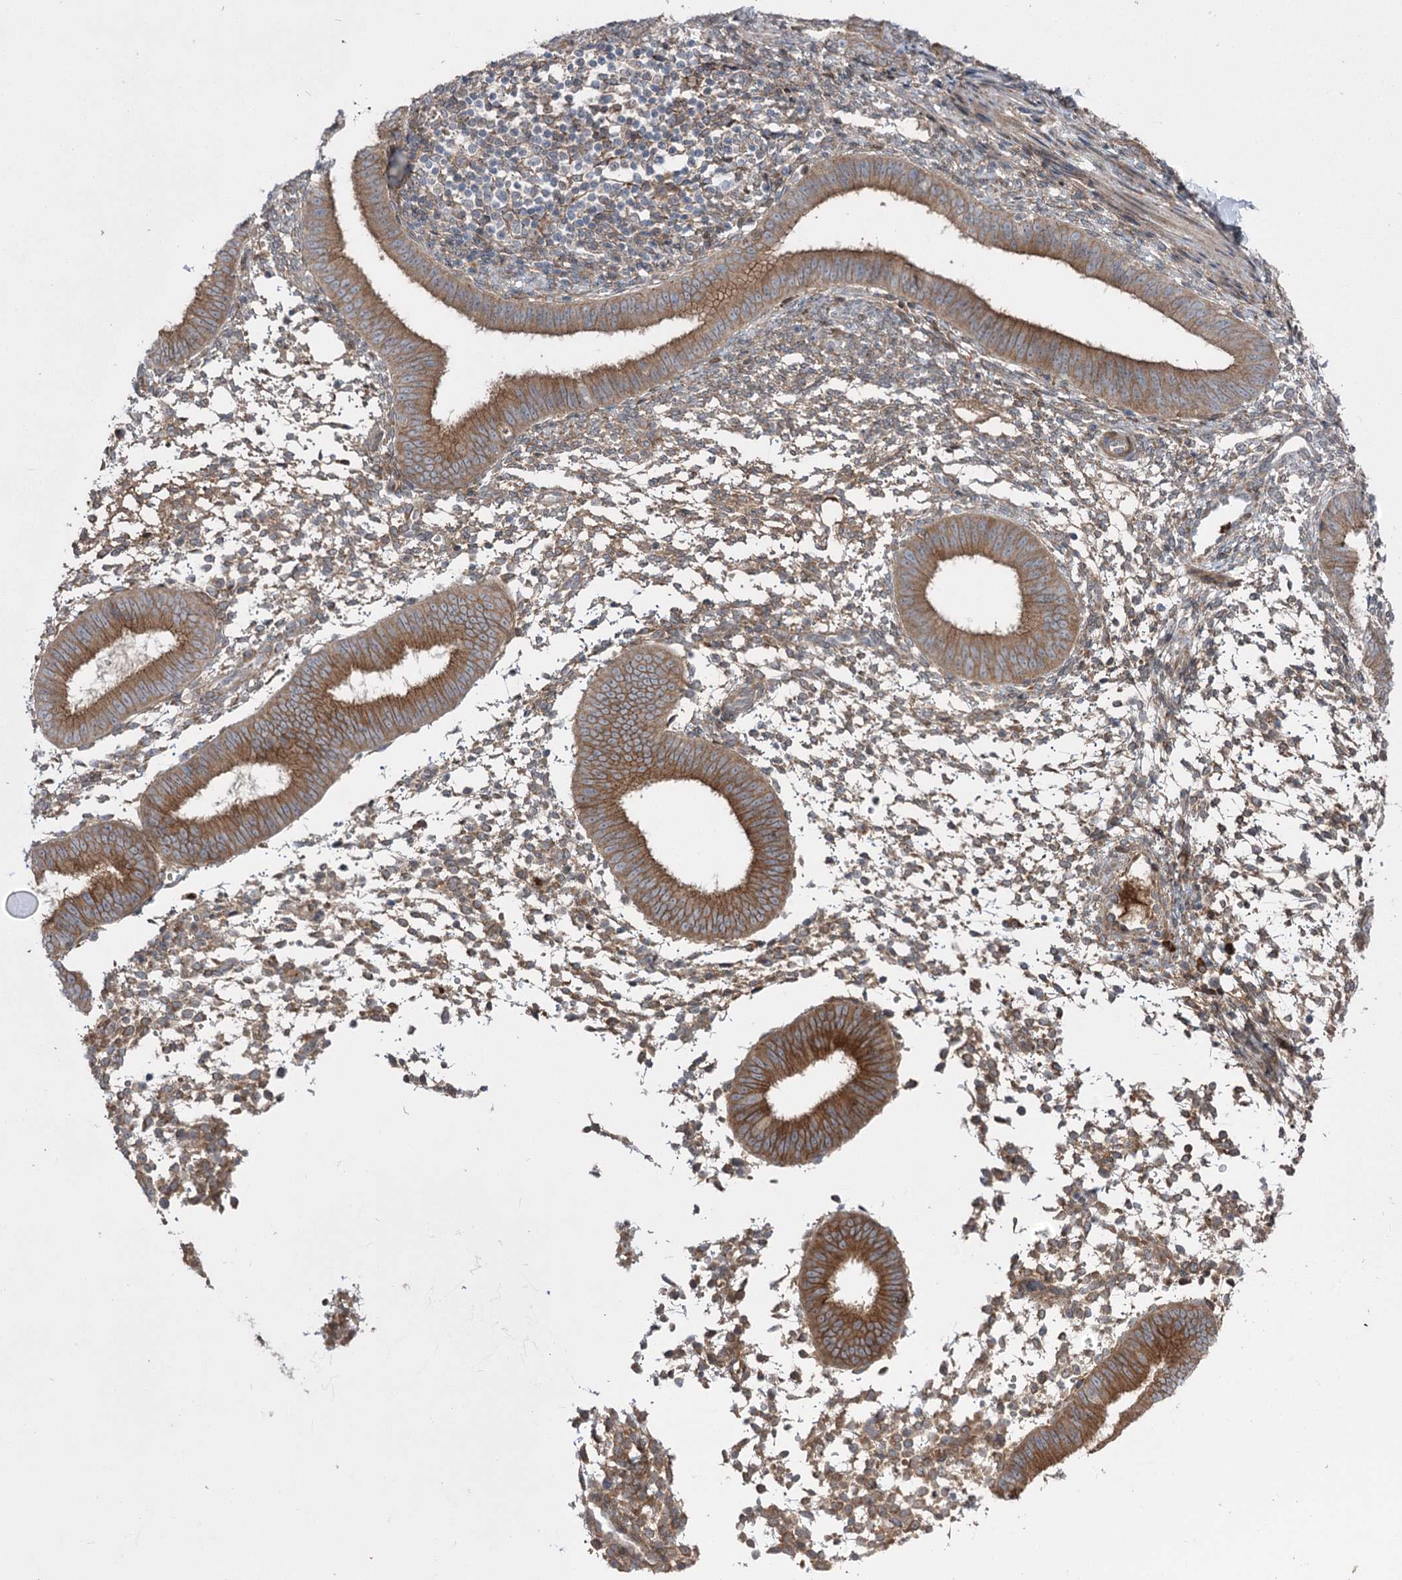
{"staining": {"intensity": "moderate", "quantity": "25%-75%", "location": "cytoplasmic/membranous"}, "tissue": "endometrium", "cell_type": "Cells in endometrial stroma", "image_type": "normal", "snomed": [{"axis": "morphology", "description": "Normal tissue, NOS"}, {"axis": "topography", "description": "Uterus"}, {"axis": "topography", "description": "Endometrium"}], "caption": "A high-resolution micrograph shows immunohistochemistry (IHC) staining of benign endometrium, which displays moderate cytoplasmic/membranous positivity in about 25%-75% of cells in endometrial stroma.", "gene": "PLEKHA5", "patient": {"sex": "female", "age": 48}}